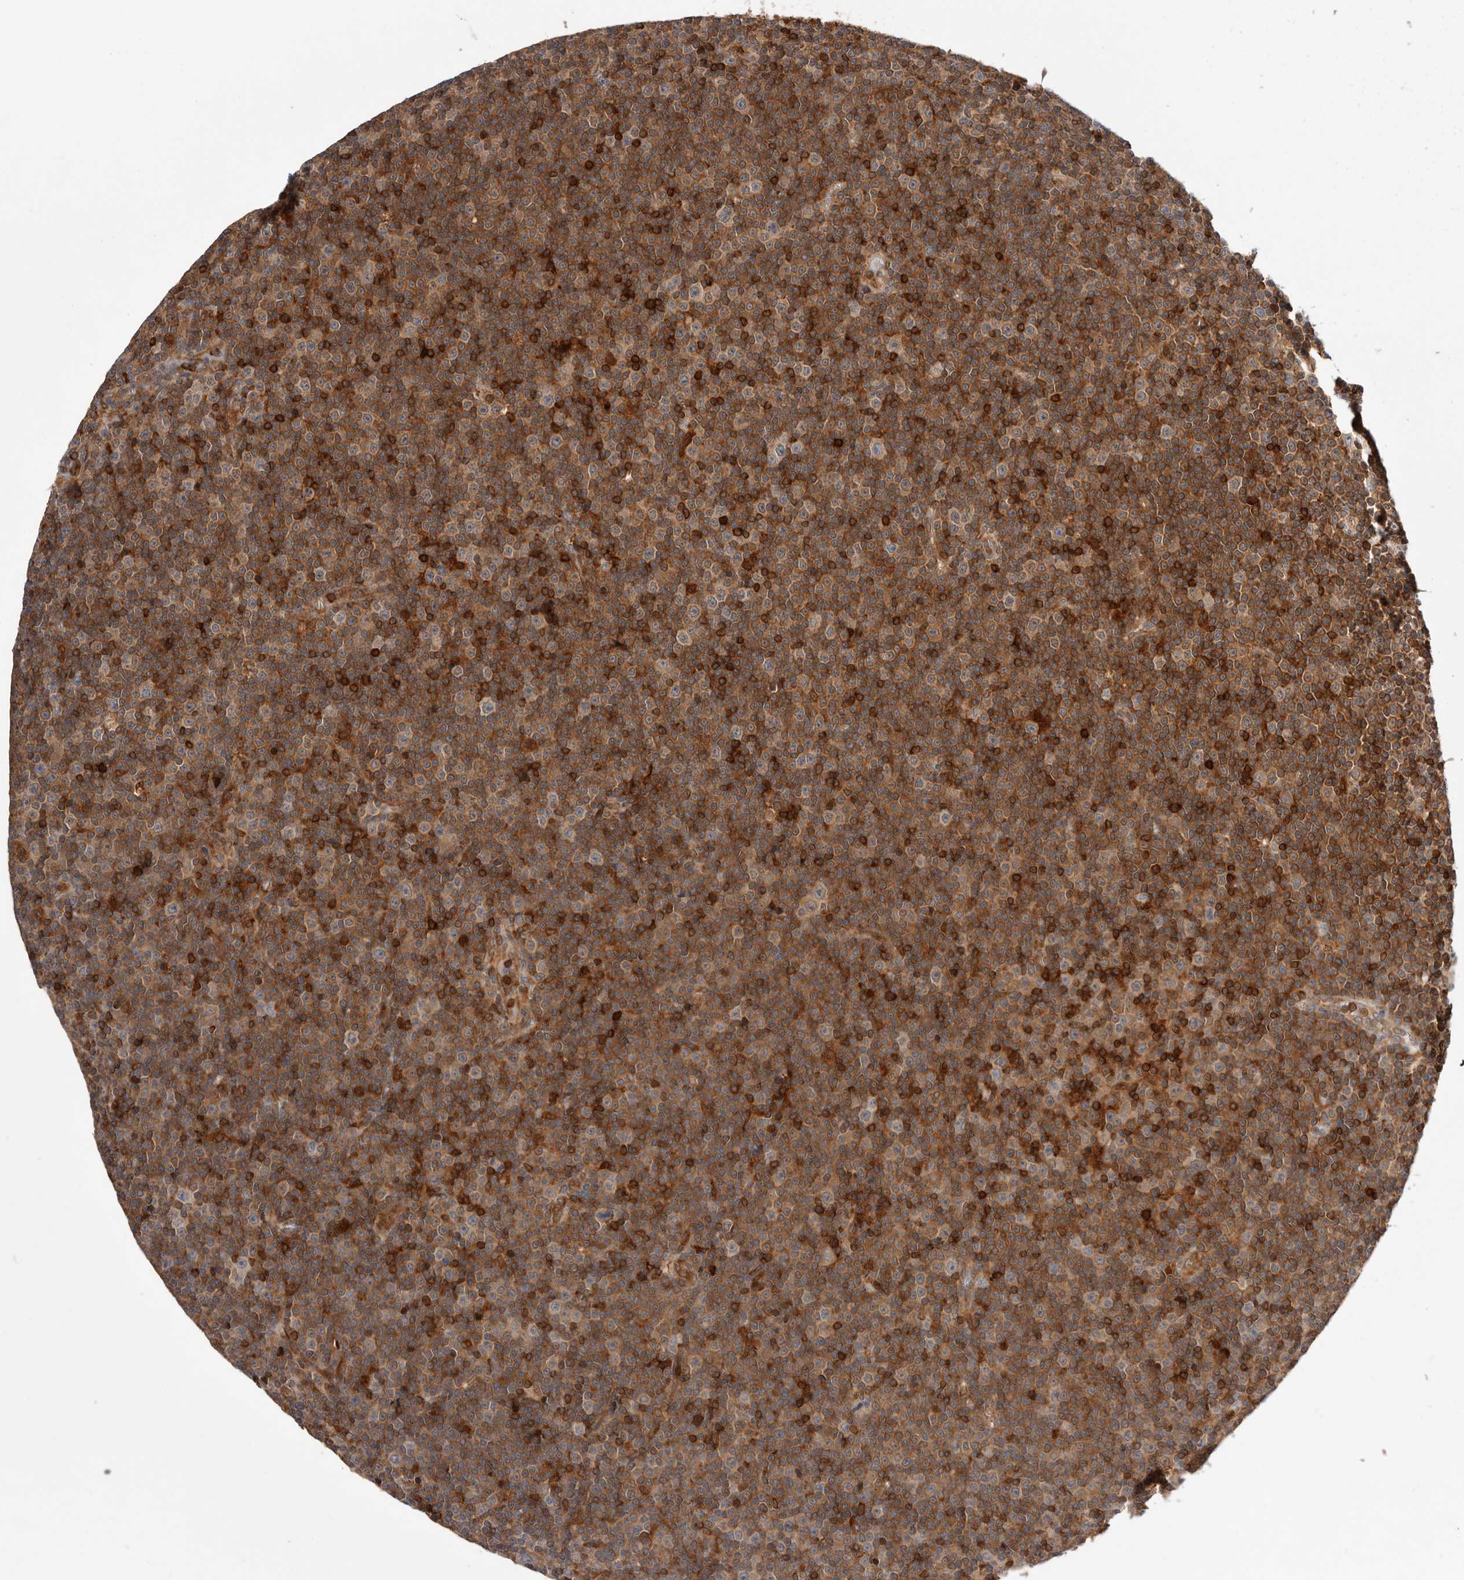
{"staining": {"intensity": "moderate", "quantity": ">75%", "location": "cytoplasmic/membranous"}, "tissue": "lymphoma", "cell_type": "Tumor cells", "image_type": "cancer", "snomed": [{"axis": "morphology", "description": "Malignant lymphoma, non-Hodgkin's type, Low grade"}, {"axis": "topography", "description": "Lymph node"}], "caption": "Lymphoma stained with DAB (3,3'-diaminobenzidine) immunohistochemistry shows medium levels of moderate cytoplasmic/membranous expression in about >75% of tumor cells.", "gene": "RNF213", "patient": {"sex": "female", "age": 67}}